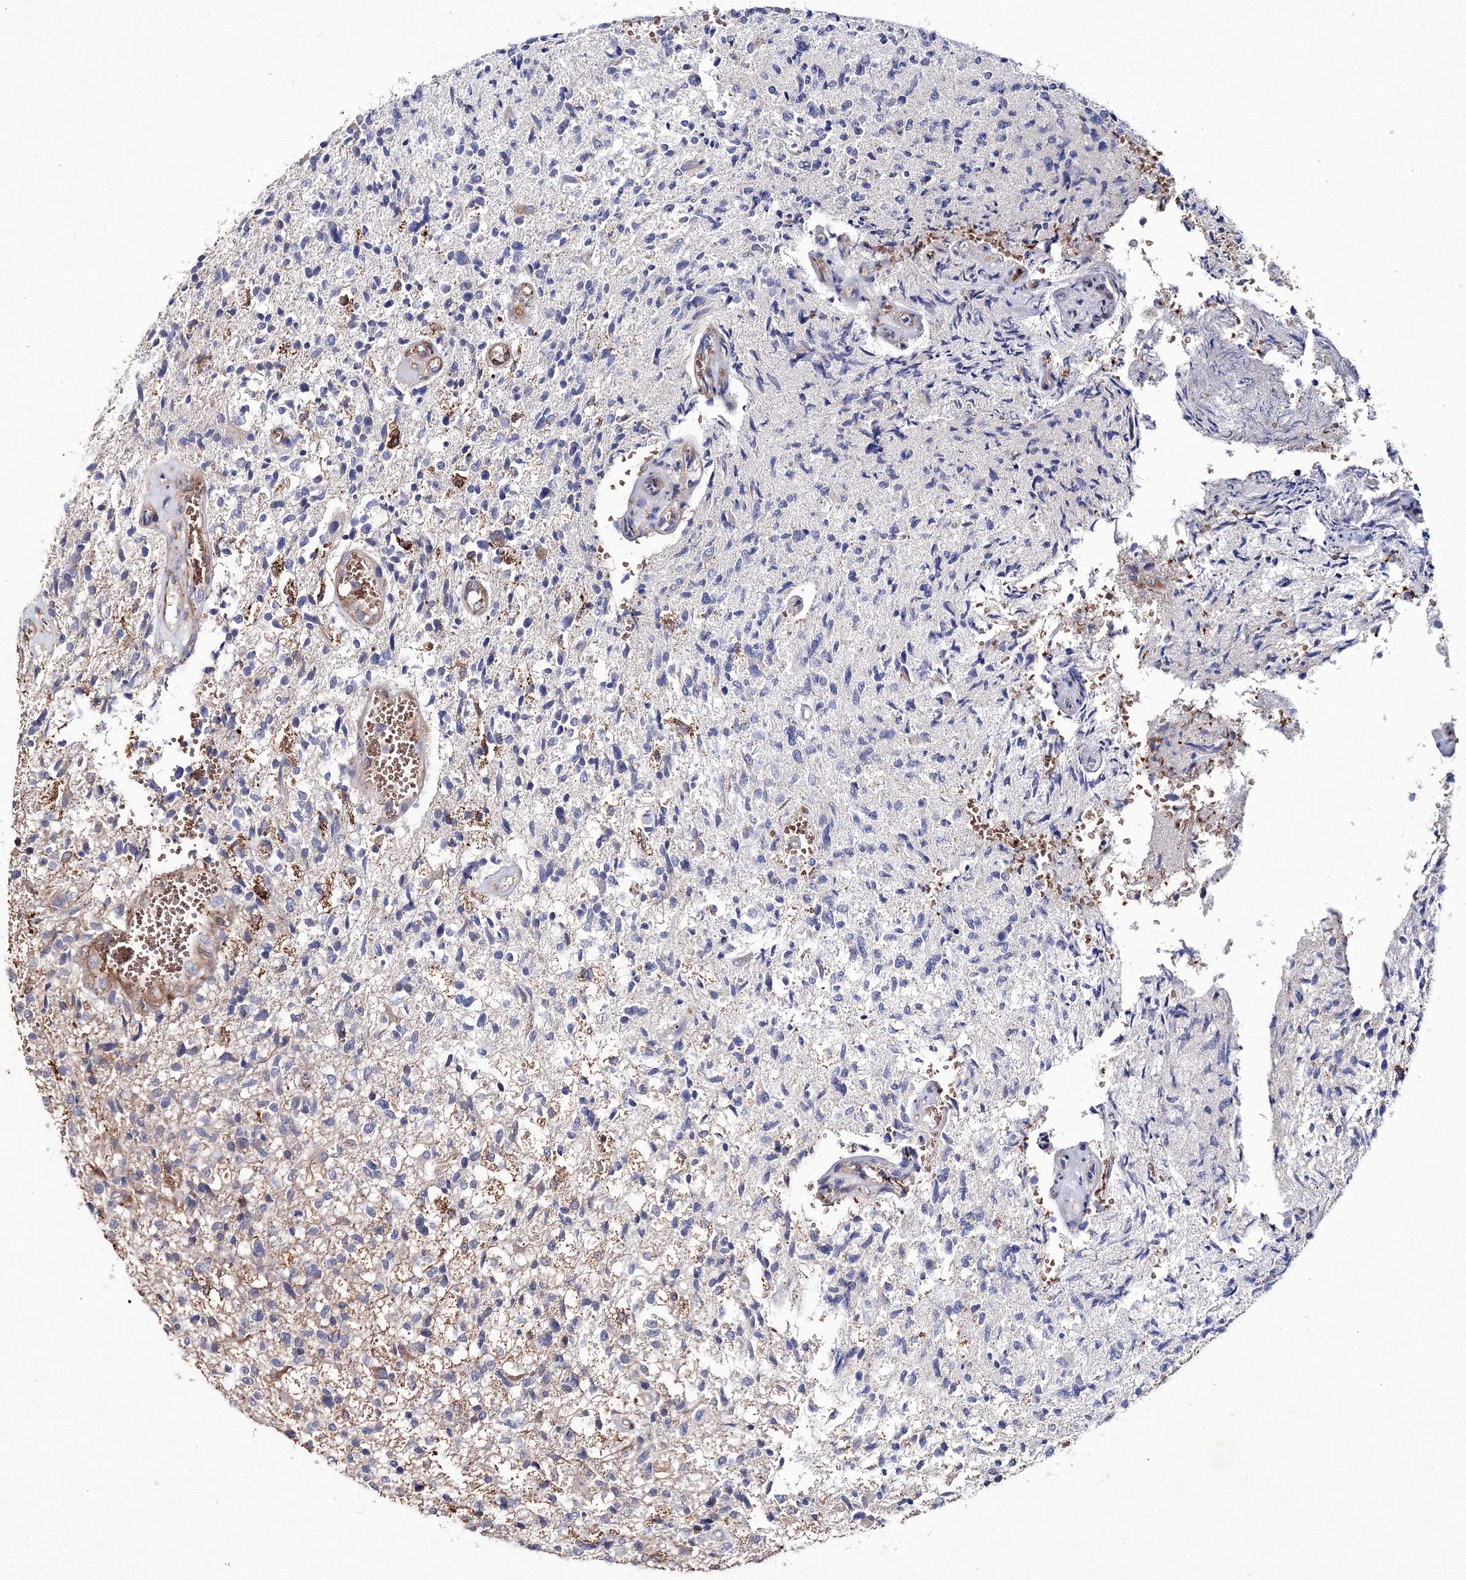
{"staining": {"intensity": "negative", "quantity": "none", "location": "none"}, "tissue": "glioma", "cell_type": "Tumor cells", "image_type": "cancer", "snomed": [{"axis": "morphology", "description": "Glioma, malignant, High grade"}, {"axis": "topography", "description": "Brain"}], "caption": "IHC image of neoplastic tissue: glioma stained with DAB (3,3'-diaminobenzidine) exhibits no significant protein staining in tumor cells.", "gene": "C11orf52", "patient": {"sex": "male", "age": 72}}